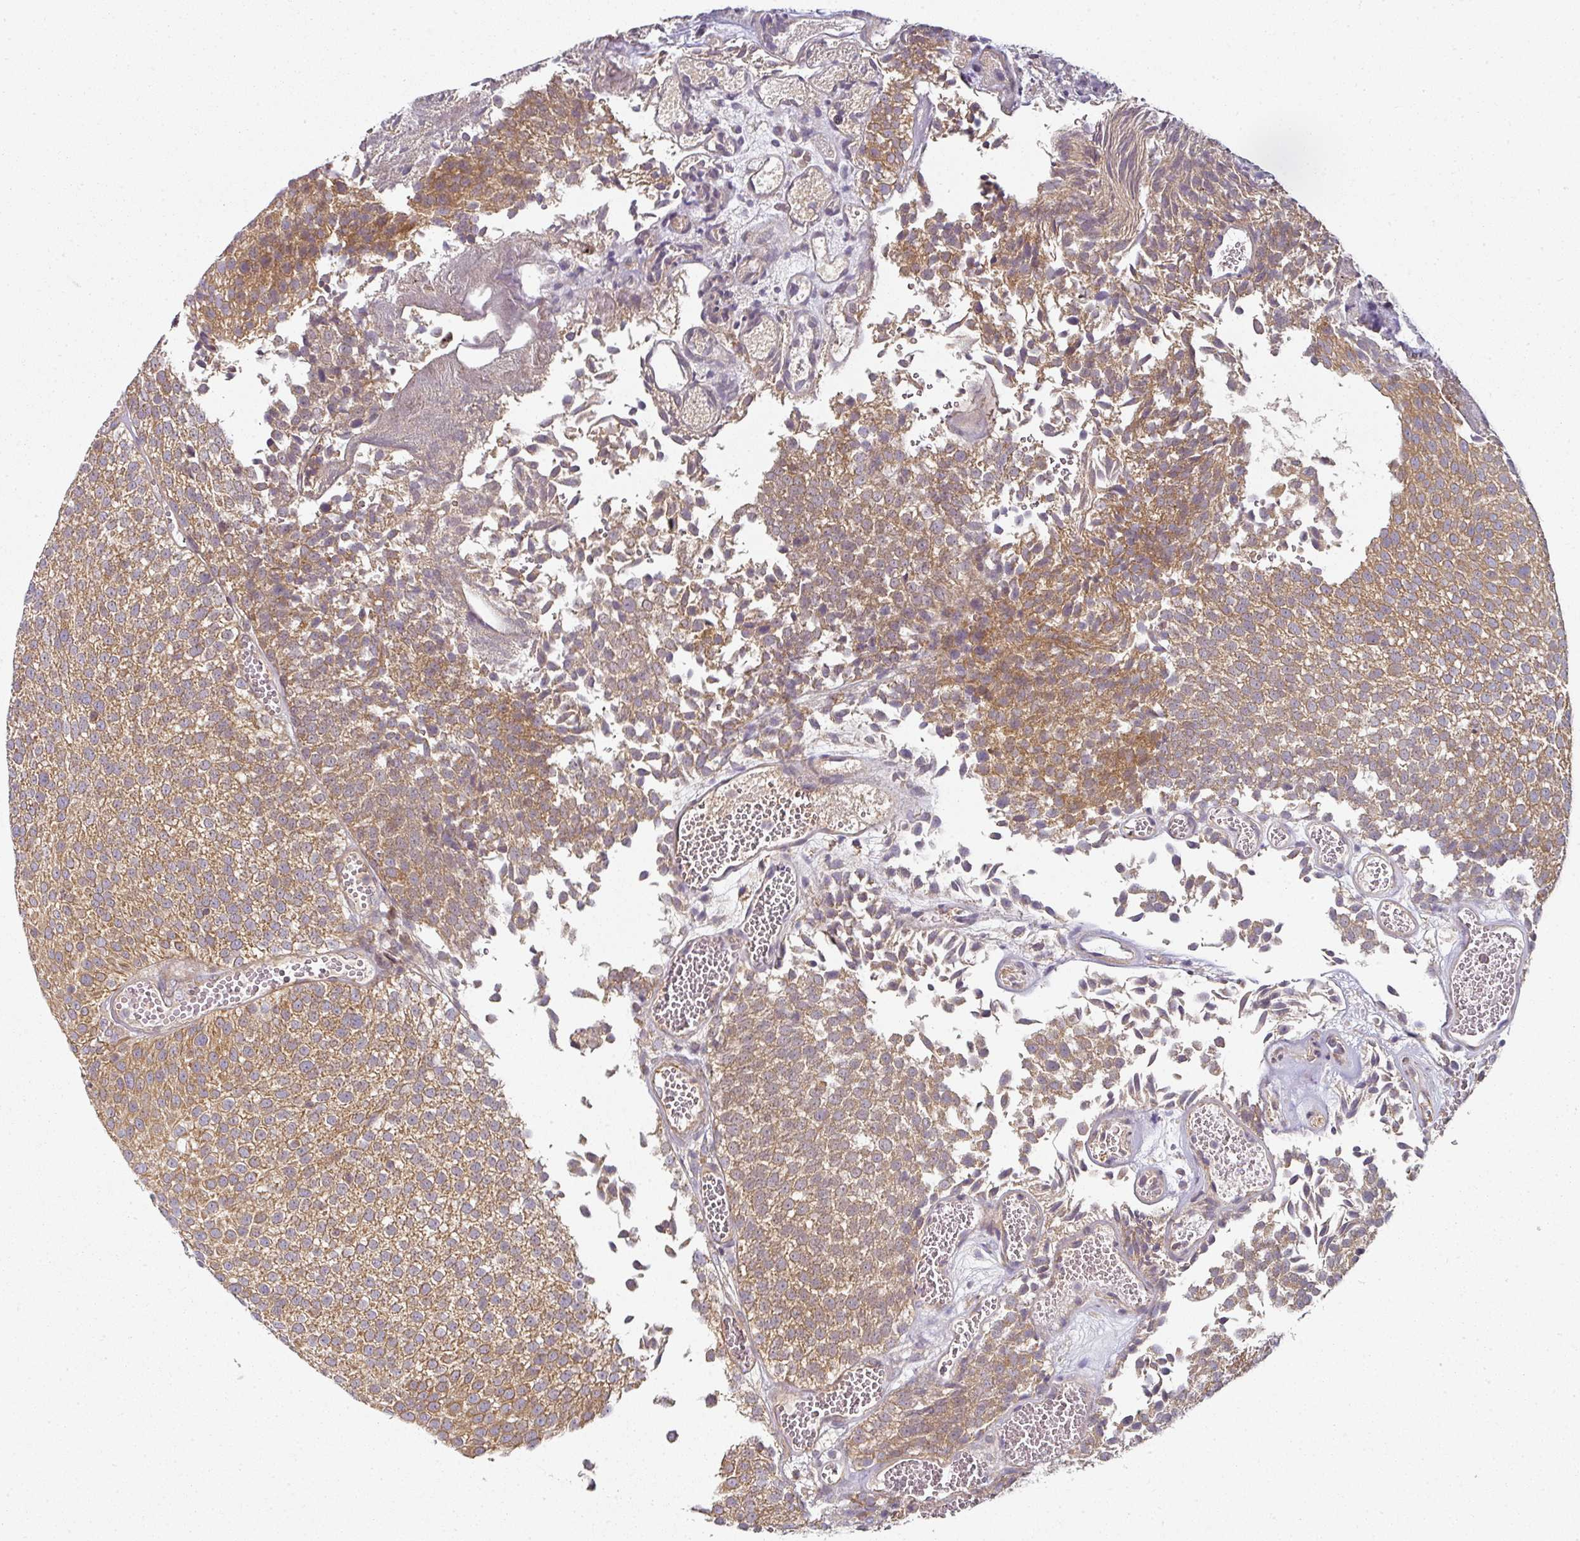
{"staining": {"intensity": "moderate", "quantity": ">75%", "location": "cytoplasmic/membranous"}, "tissue": "urothelial cancer", "cell_type": "Tumor cells", "image_type": "cancer", "snomed": [{"axis": "morphology", "description": "Urothelial carcinoma, Low grade"}, {"axis": "topography", "description": "Urinary bladder"}], "caption": "Immunohistochemistry (IHC) of low-grade urothelial carcinoma reveals medium levels of moderate cytoplasmic/membranous positivity in approximately >75% of tumor cells. Immunohistochemistry (IHC) stains the protein of interest in brown and the nuclei are stained blue.", "gene": "MAP2K2", "patient": {"sex": "female", "age": 79}}